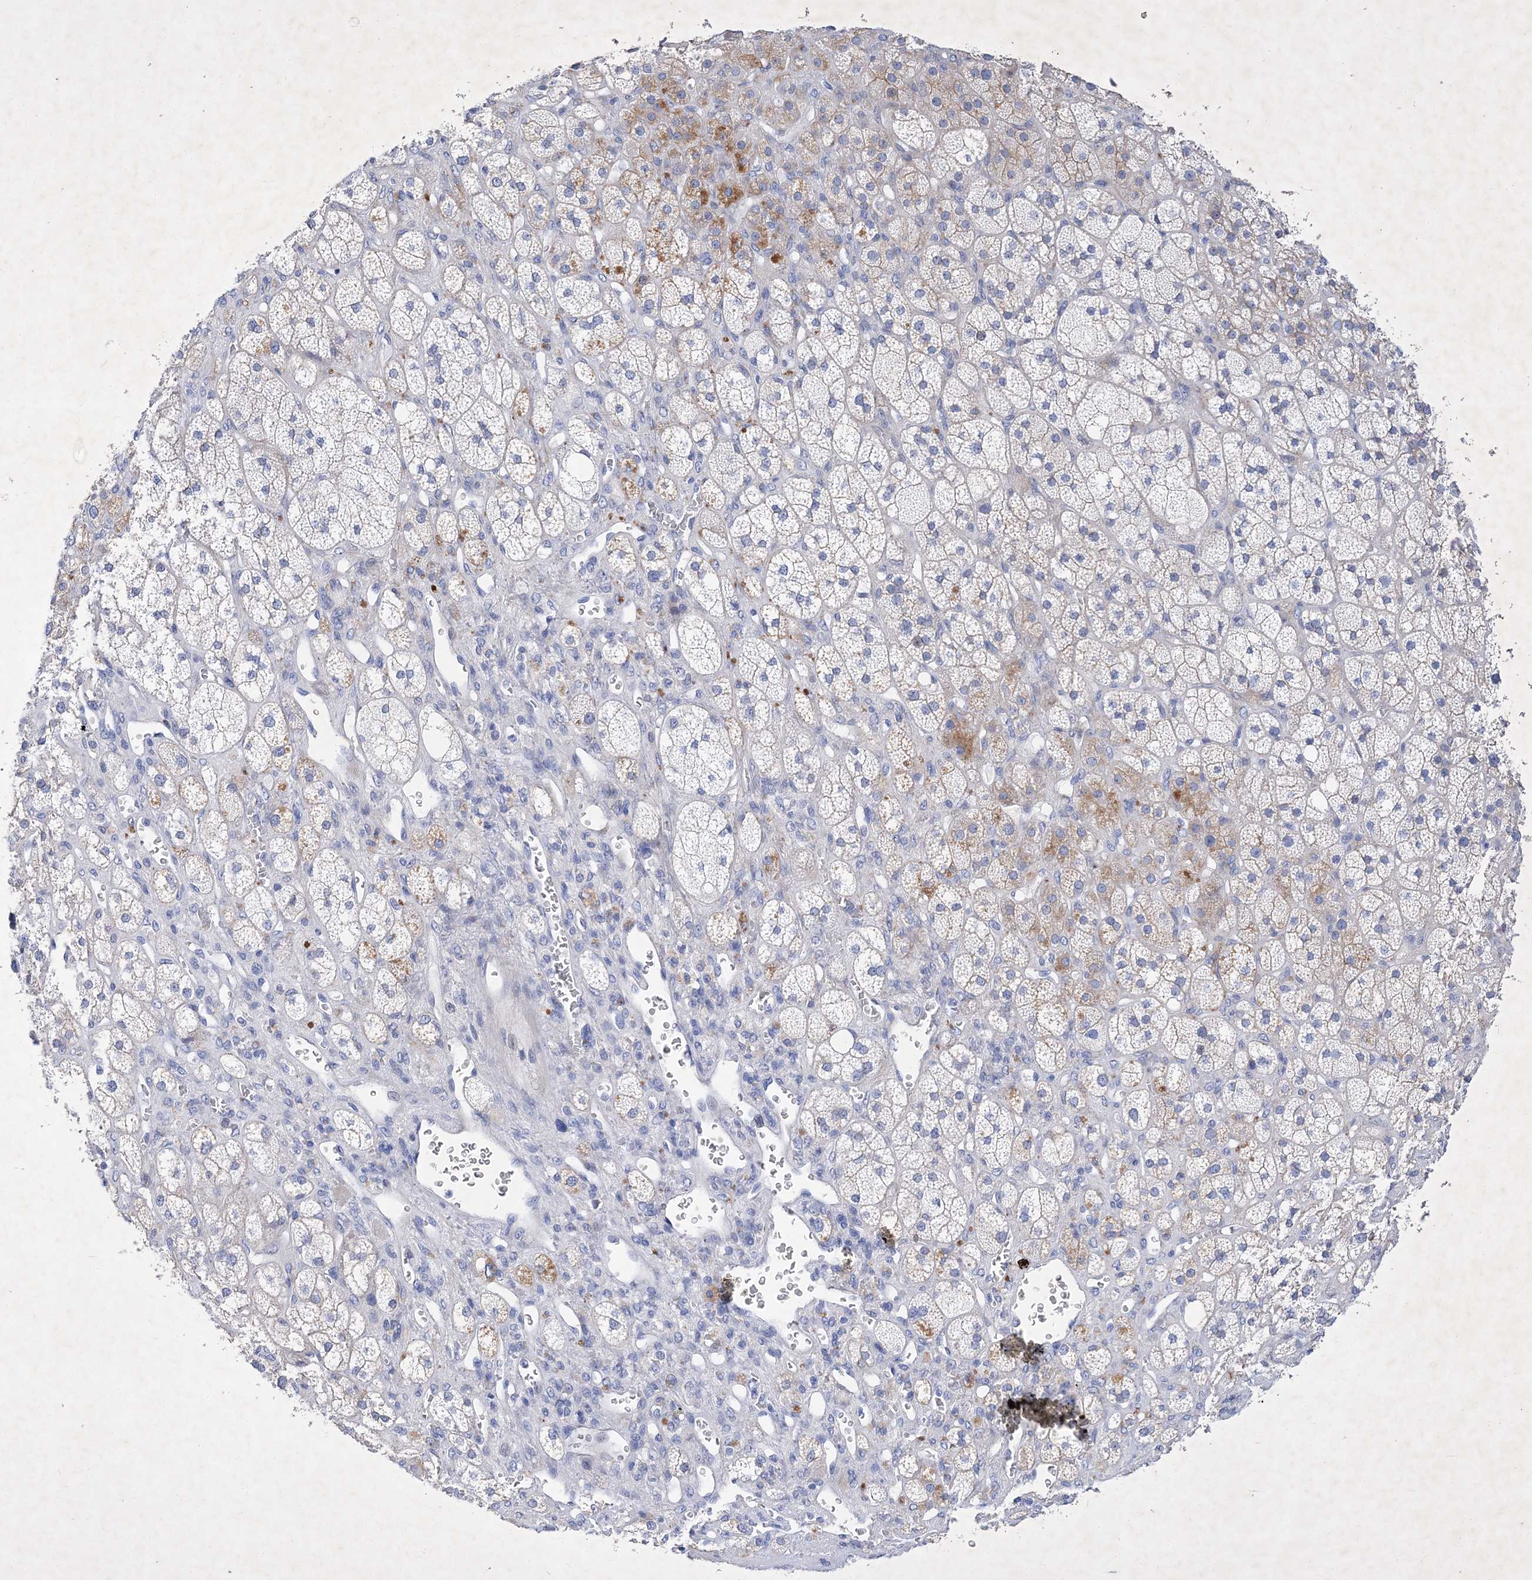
{"staining": {"intensity": "moderate", "quantity": "<25%", "location": "cytoplasmic/membranous"}, "tissue": "adrenal gland", "cell_type": "Glandular cells", "image_type": "normal", "snomed": [{"axis": "morphology", "description": "Normal tissue, NOS"}, {"axis": "topography", "description": "Adrenal gland"}], "caption": "Immunohistochemistry (DAB (3,3'-diaminobenzidine)) staining of unremarkable adrenal gland displays moderate cytoplasmic/membranous protein expression in approximately <25% of glandular cells. The staining was performed using DAB (3,3'-diaminobenzidine) to visualize the protein expression in brown, while the nuclei were stained in blue with hematoxylin (Magnification: 20x).", "gene": "GPN1", "patient": {"sex": "male", "age": 61}}